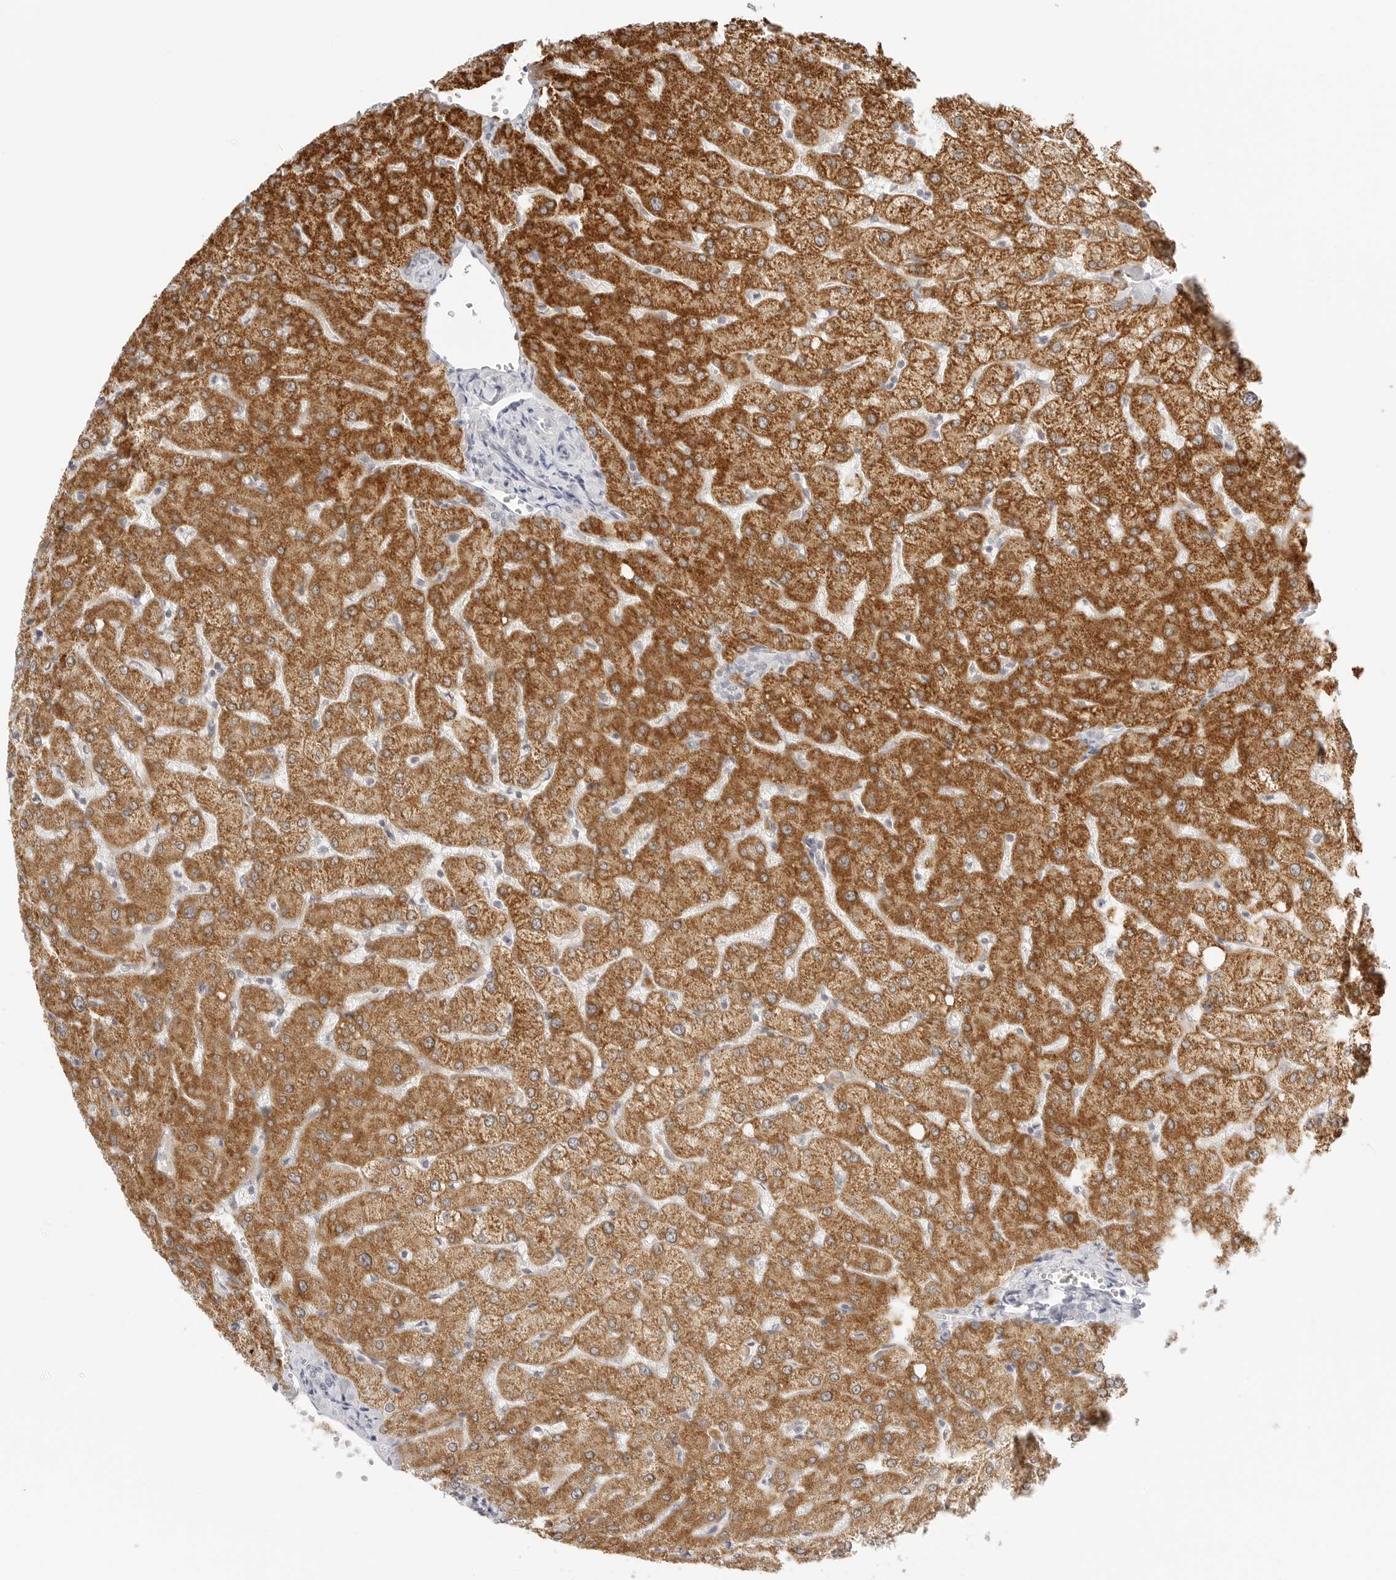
{"staining": {"intensity": "negative", "quantity": "none", "location": "none"}, "tissue": "liver", "cell_type": "Cholangiocytes", "image_type": "normal", "snomed": [{"axis": "morphology", "description": "Normal tissue, NOS"}, {"axis": "topography", "description": "Liver"}], "caption": "Immunohistochemistry micrograph of benign liver stained for a protein (brown), which reveals no staining in cholangiocytes.", "gene": "HMGCS2", "patient": {"sex": "female", "age": 54}}